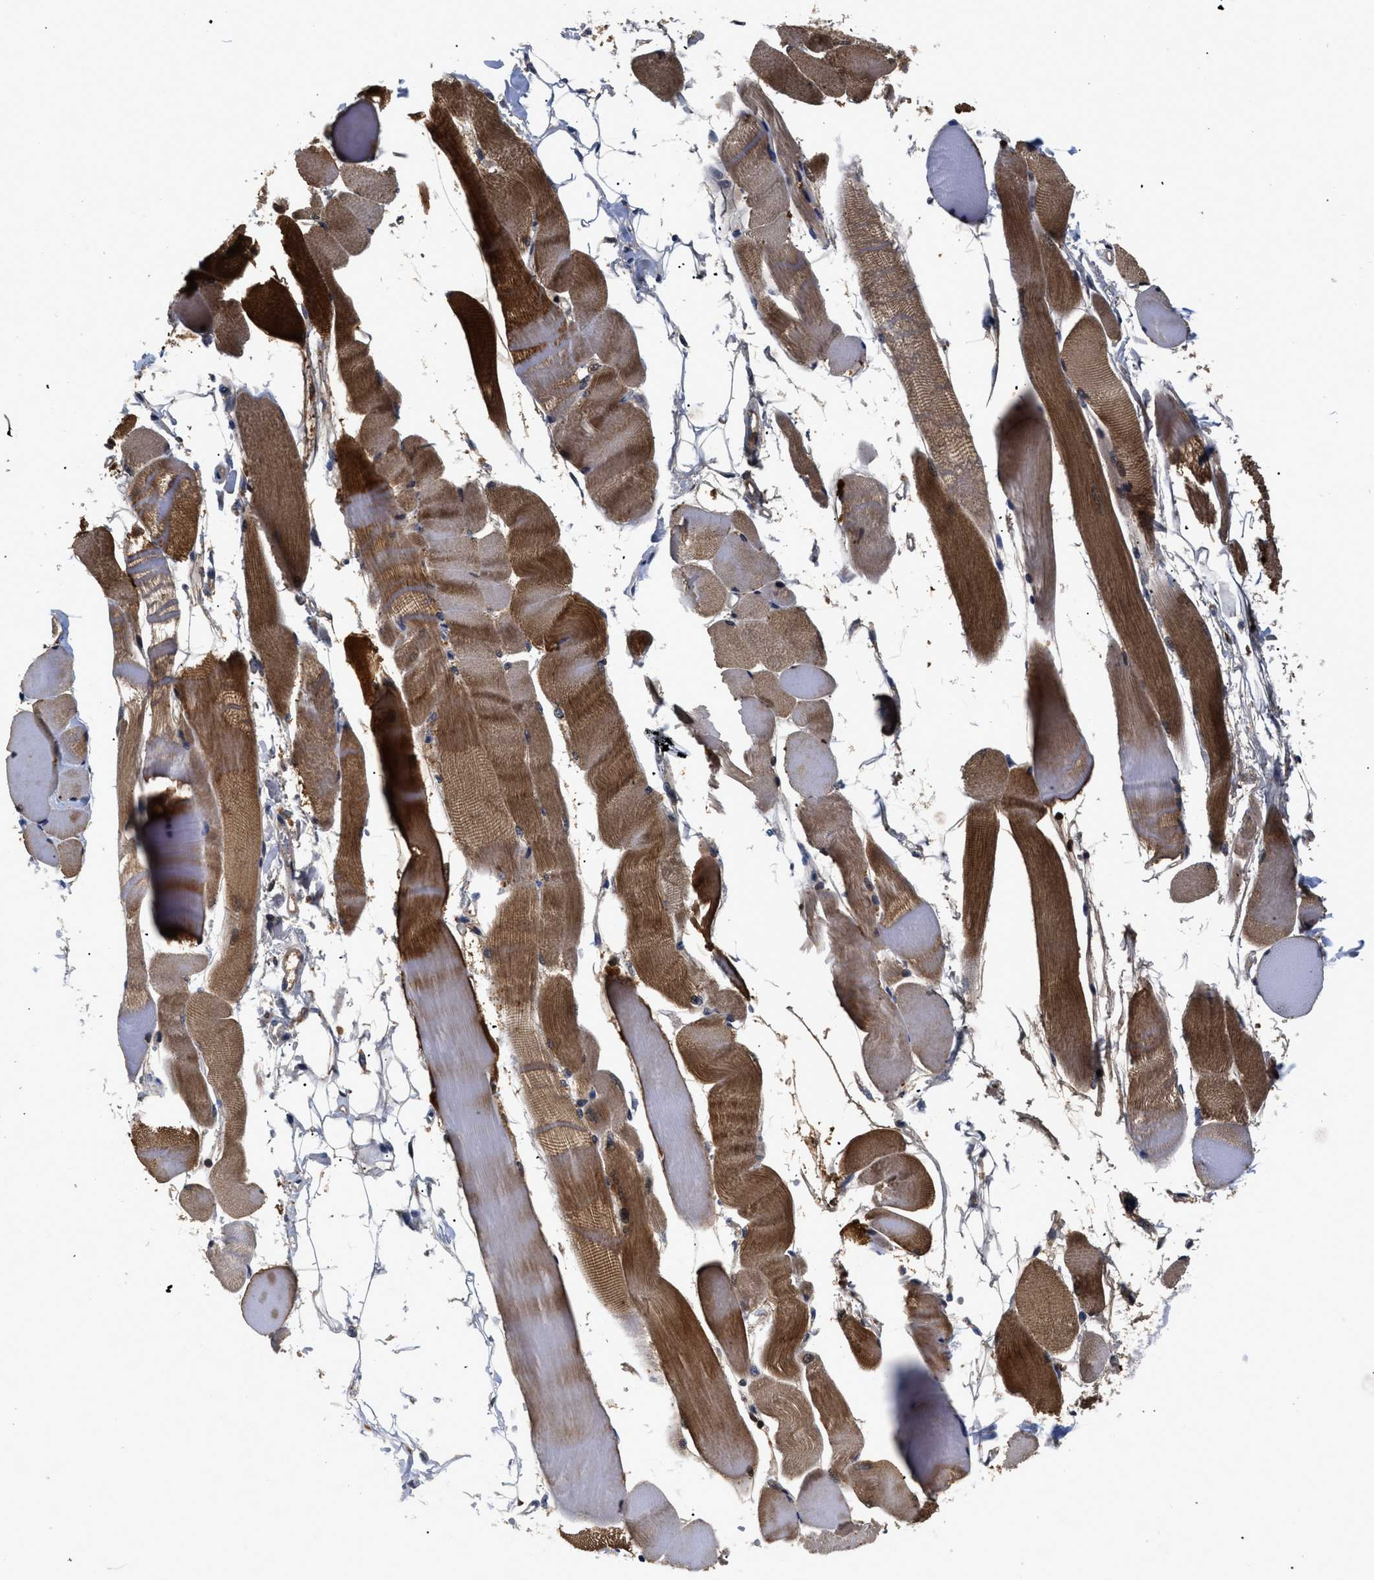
{"staining": {"intensity": "strong", "quantity": ">75%", "location": "cytoplasmic/membranous"}, "tissue": "skeletal muscle", "cell_type": "Myocytes", "image_type": "normal", "snomed": [{"axis": "morphology", "description": "Normal tissue, NOS"}, {"axis": "topography", "description": "Skeletal muscle"}, {"axis": "topography", "description": "Peripheral nerve tissue"}], "caption": "This photomicrograph exhibits benign skeletal muscle stained with immunohistochemistry (IHC) to label a protein in brown. The cytoplasmic/membranous of myocytes show strong positivity for the protein. Nuclei are counter-stained blue.", "gene": "FAM200A", "patient": {"sex": "female", "age": 84}}